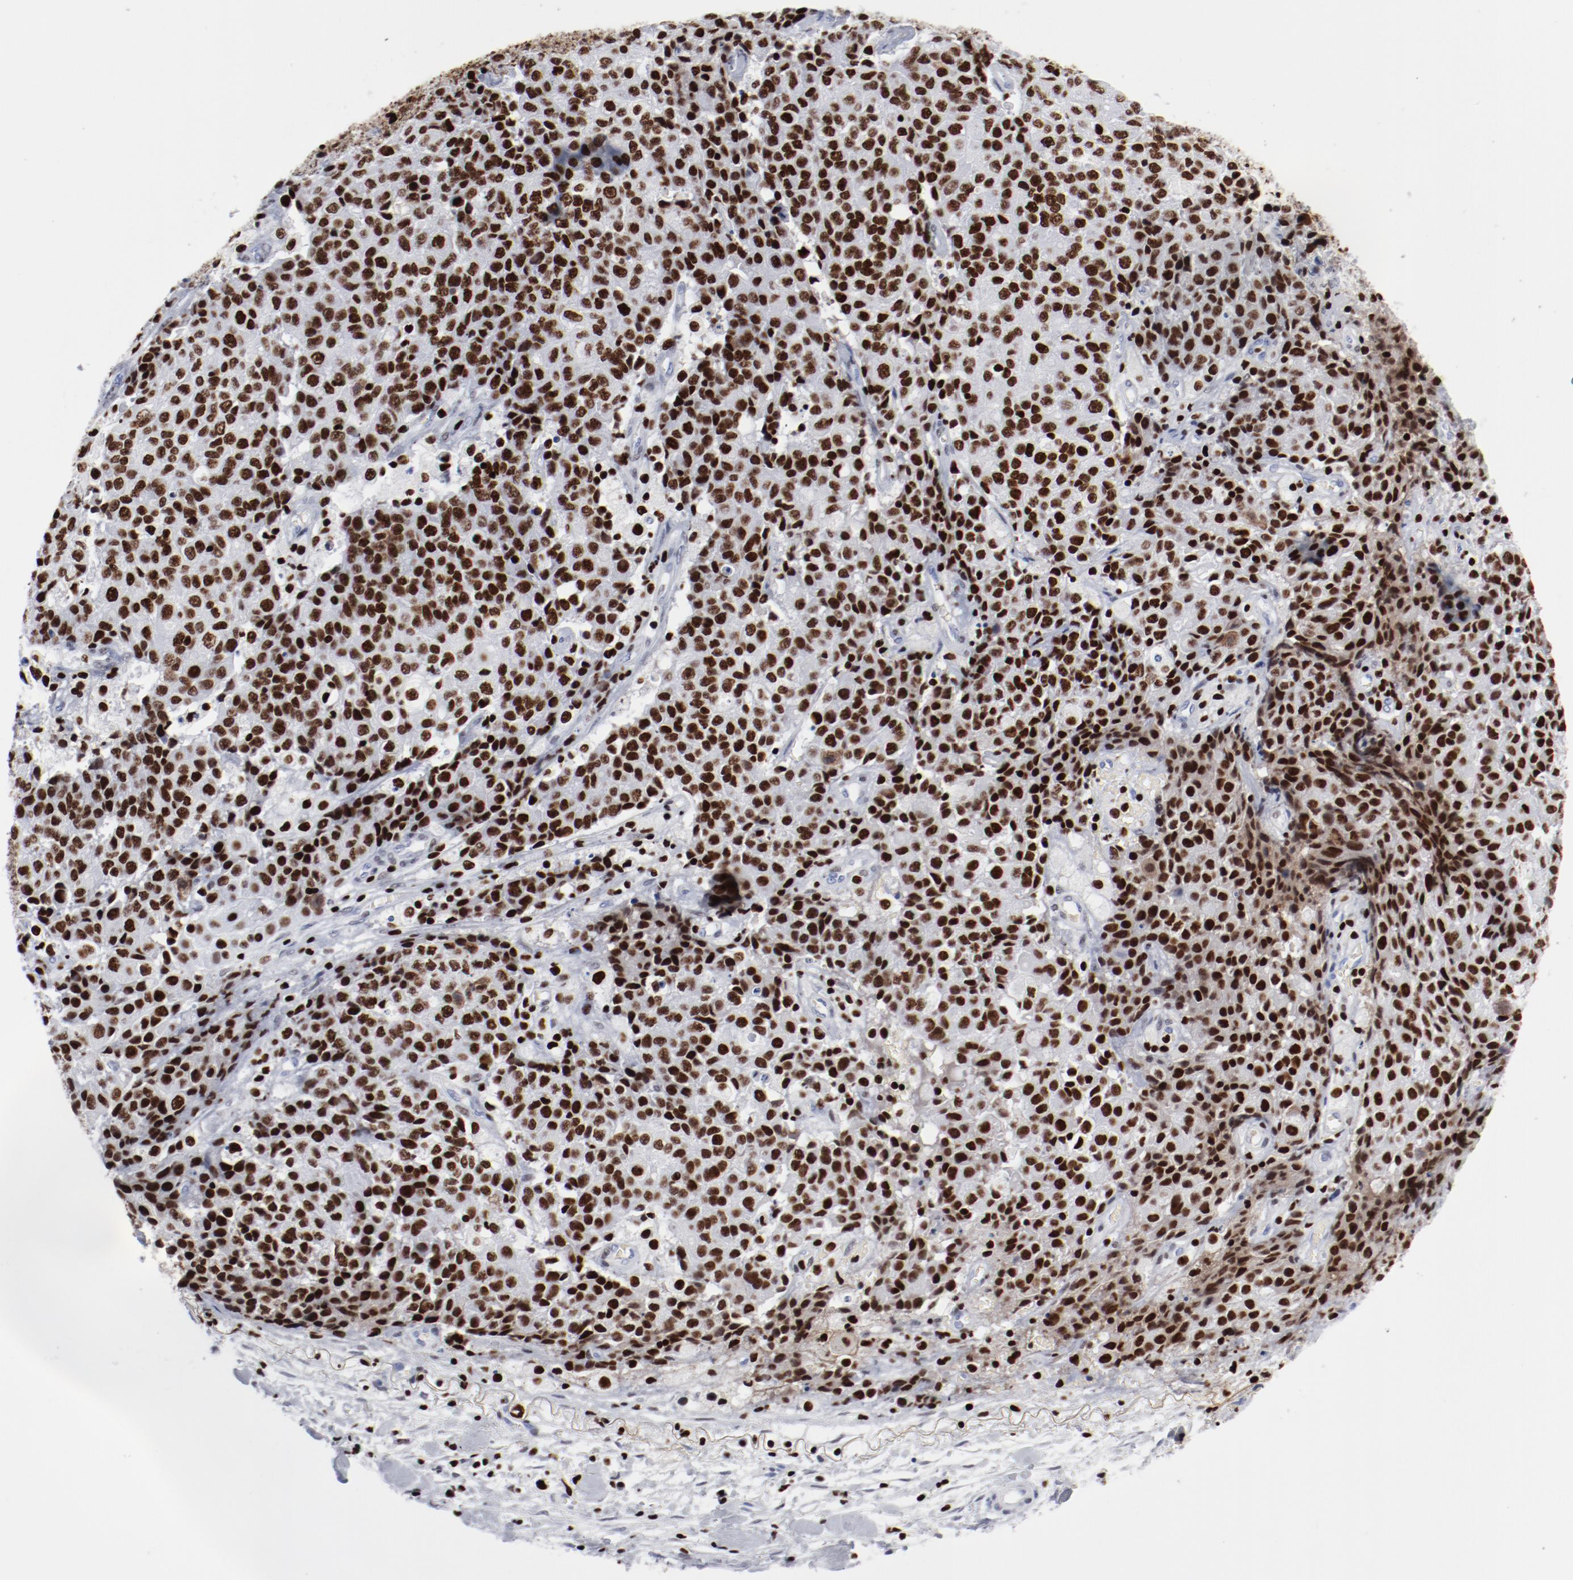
{"staining": {"intensity": "strong", "quantity": ">75%", "location": "nuclear"}, "tissue": "ovarian cancer", "cell_type": "Tumor cells", "image_type": "cancer", "snomed": [{"axis": "morphology", "description": "Carcinoma, endometroid"}, {"axis": "topography", "description": "Ovary"}], "caption": "An immunohistochemistry (IHC) image of tumor tissue is shown. Protein staining in brown highlights strong nuclear positivity in ovarian endometroid carcinoma within tumor cells.", "gene": "SMARCC2", "patient": {"sex": "female", "age": 42}}